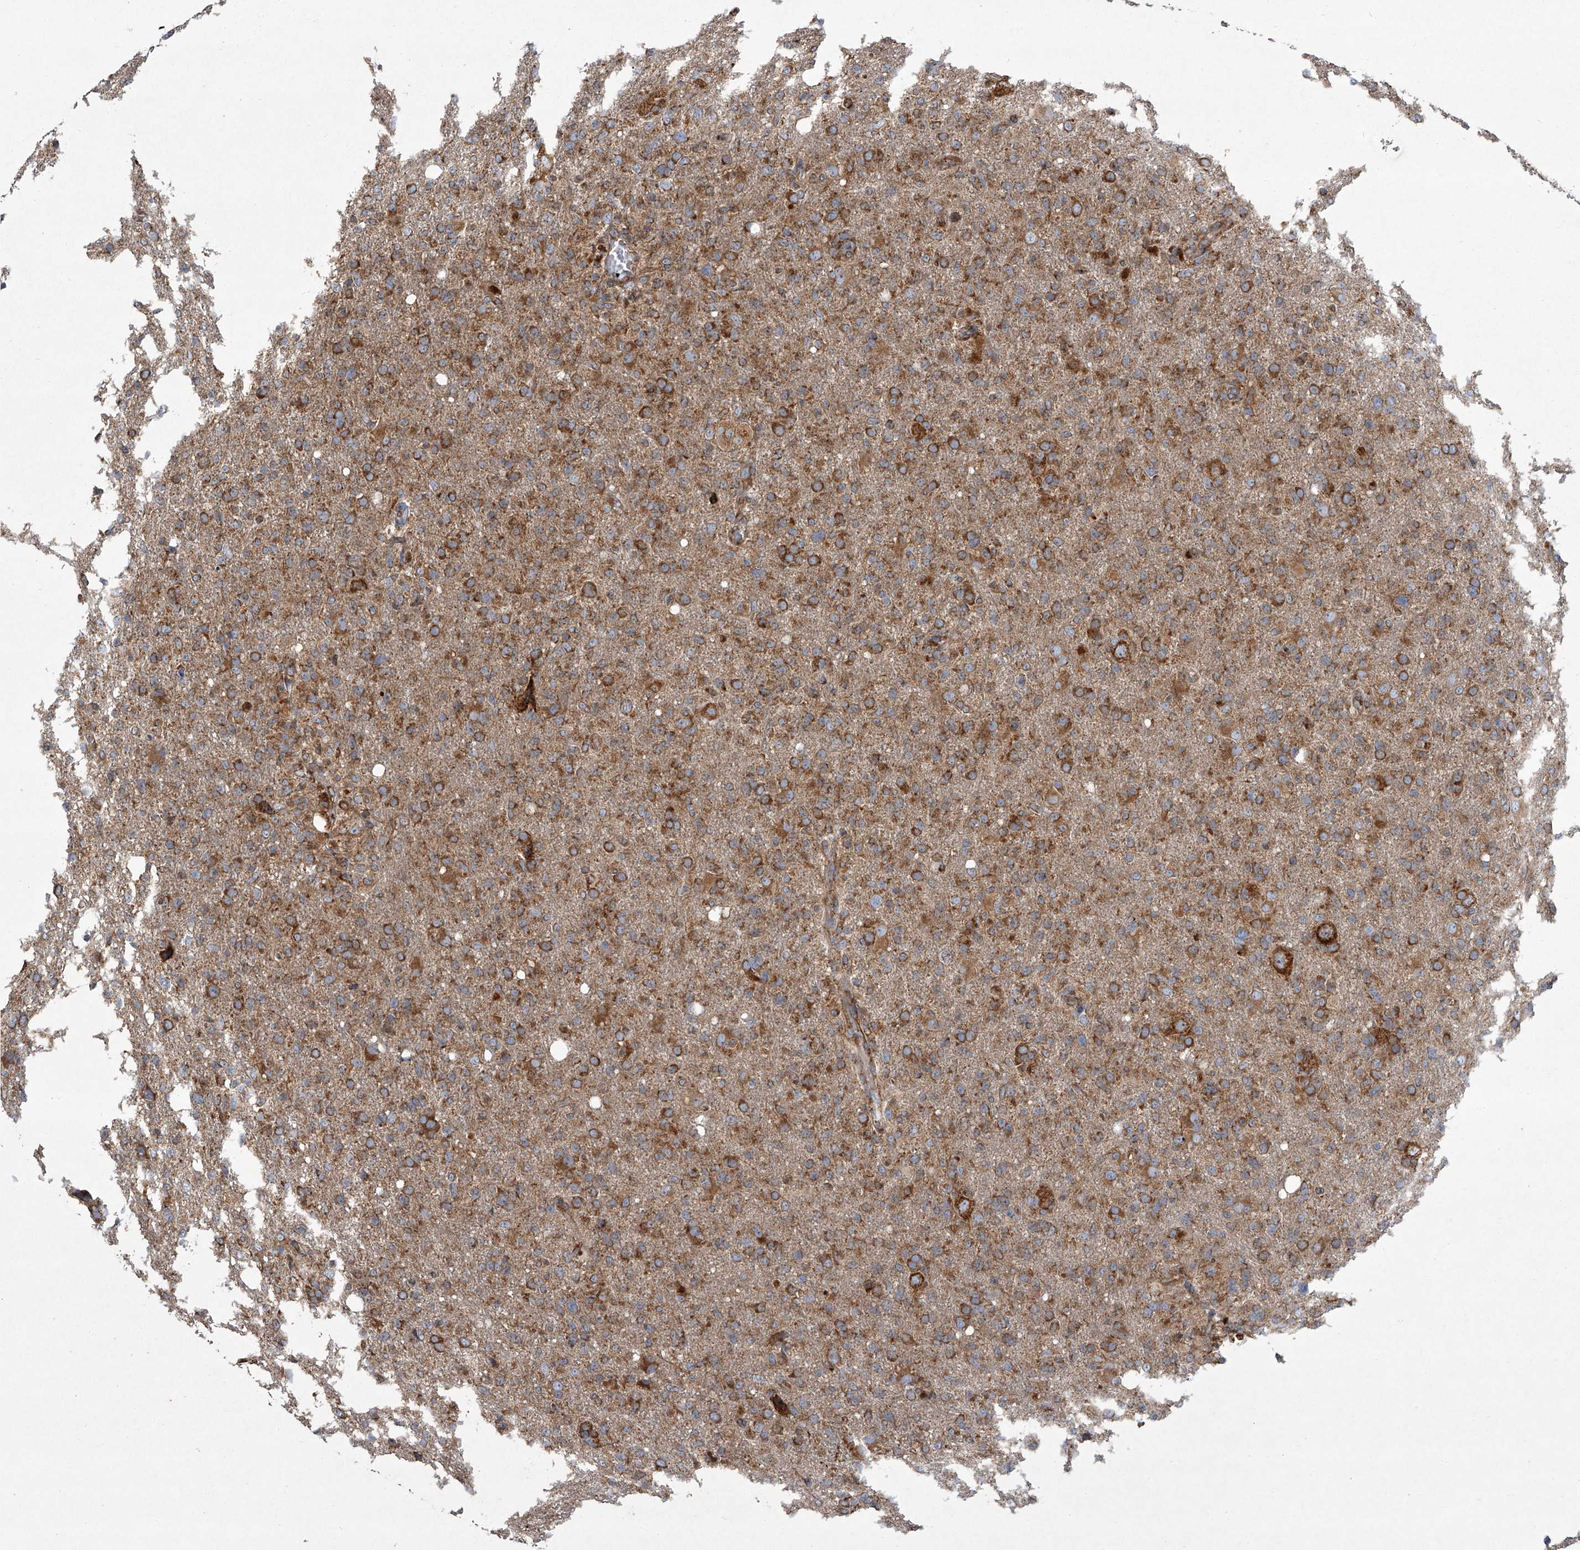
{"staining": {"intensity": "moderate", "quantity": ">75%", "location": "cytoplasmic/membranous"}, "tissue": "glioma", "cell_type": "Tumor cells", "image_type": "cancer", "snomed": [{"axis": "morphology", "description": "Glioma, malignant, High grade"}, {"axis": "topography", "description": "Brain"}], "caption": "DAB (3,3'-diaminobenzidine) immunohistochemical staining of malignant high-grade glioma displays moderate cytoplasmic/membranous protein expression in approximately >75% of tumor cells. The staining was performed using DAB (3,3'-diaminobenzidine) to visualize the protein expression in brown, while the nuclei were stained in blue with hematoxylin (Magnification: 20x).", "gene": "ZC3H15", "patient": {"sex": "female", "age": 57}}